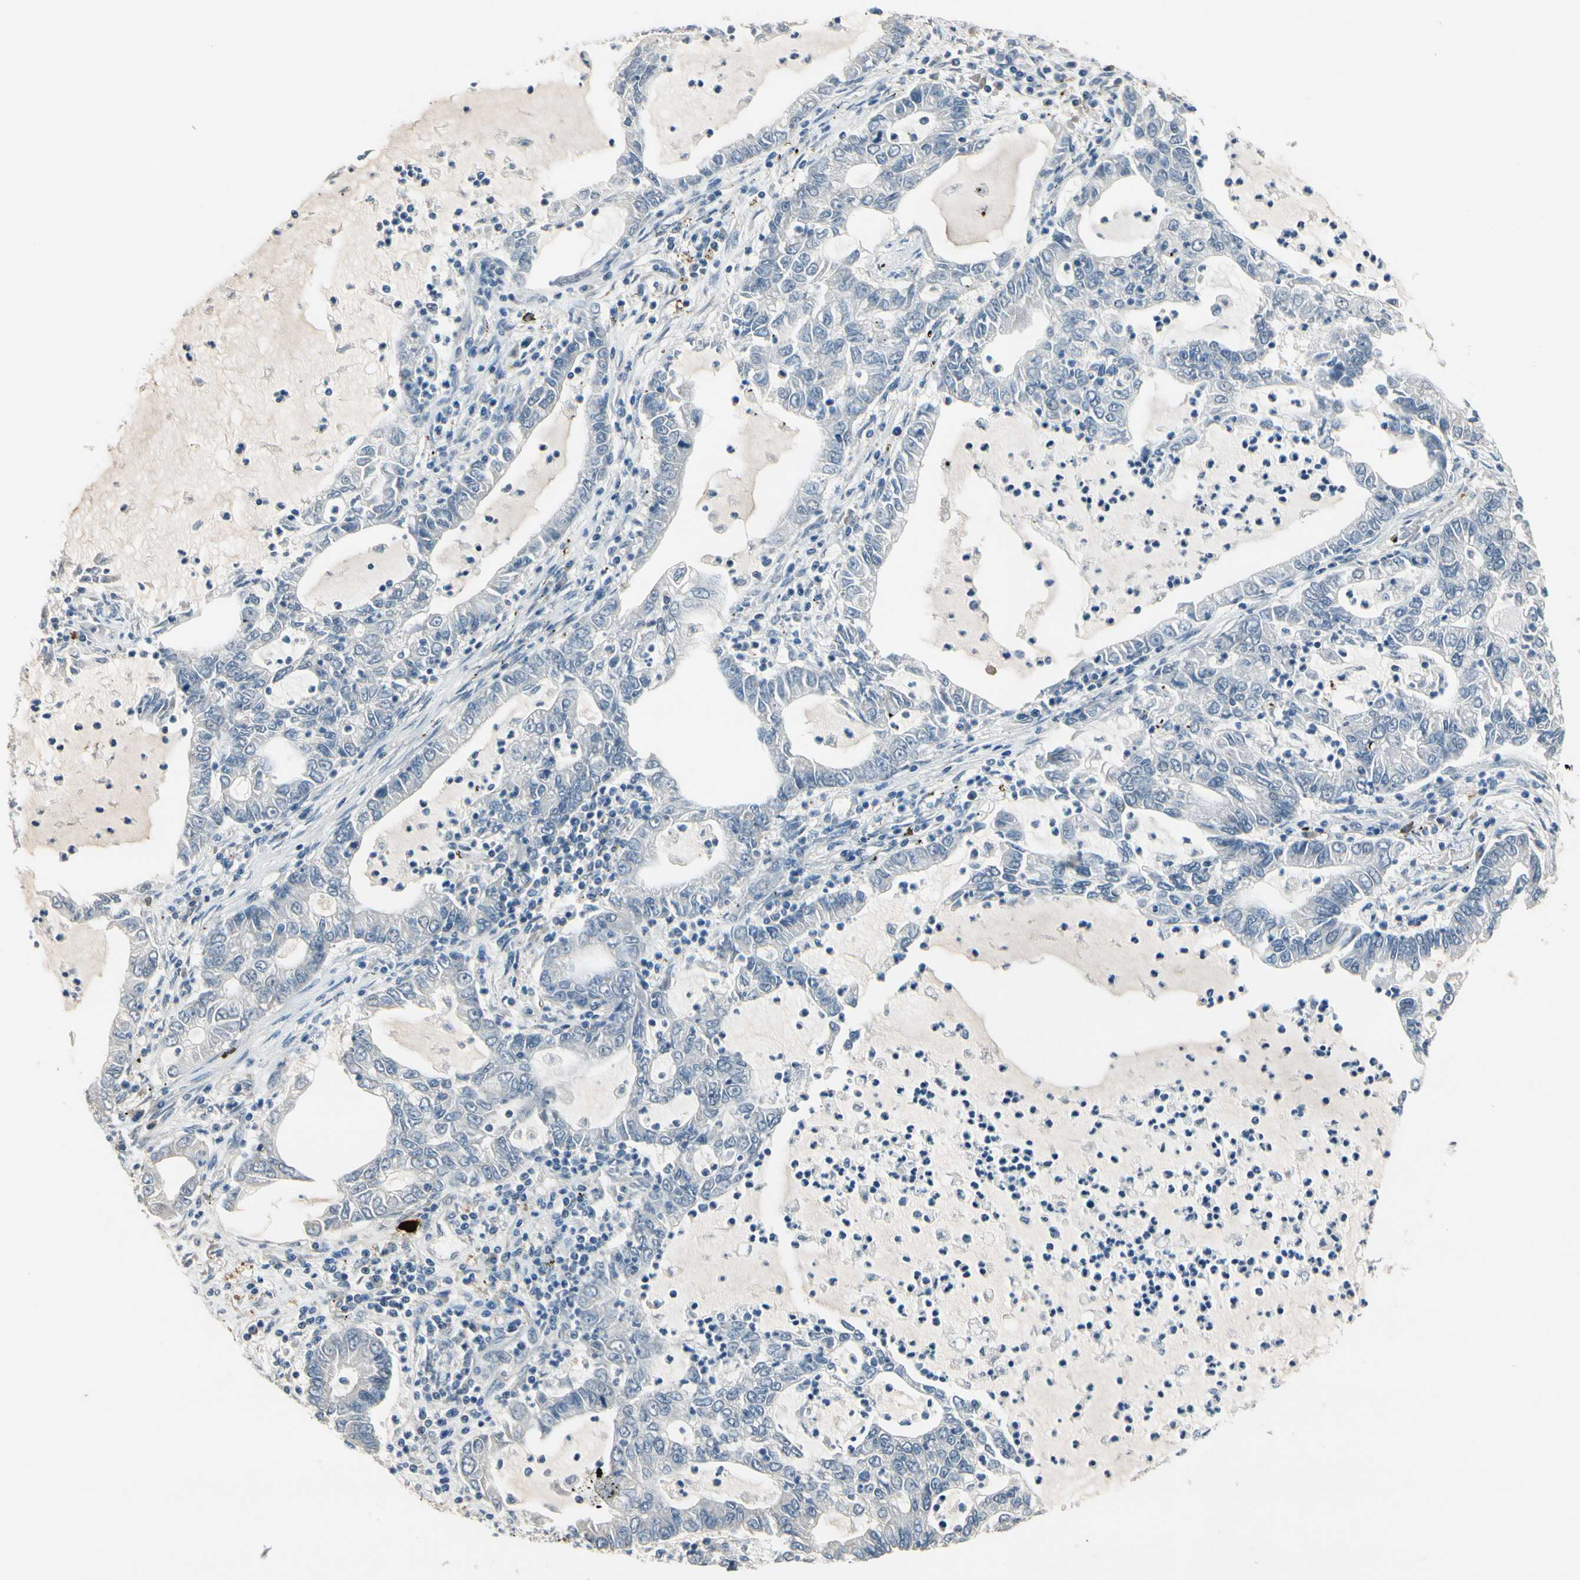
{"staining": {"intensity": "negative", "quantity": "none", "location": "none"}, "tissue": "lung cancer", "cell_type": "Tumor cells", "image_type": "cancer", "snomed": [{"axis": "morphology", "description": "Adenocarcinoma, NOS"}, {"axis": "topography", "description": "Lung"}], "caption": "DAB immunohistochemical staining of human adenocarcinoma (lung) shows no significant expression in tumor cells.", "gene": "CPA3", "patient": {"sex": "female", "age": 51}}